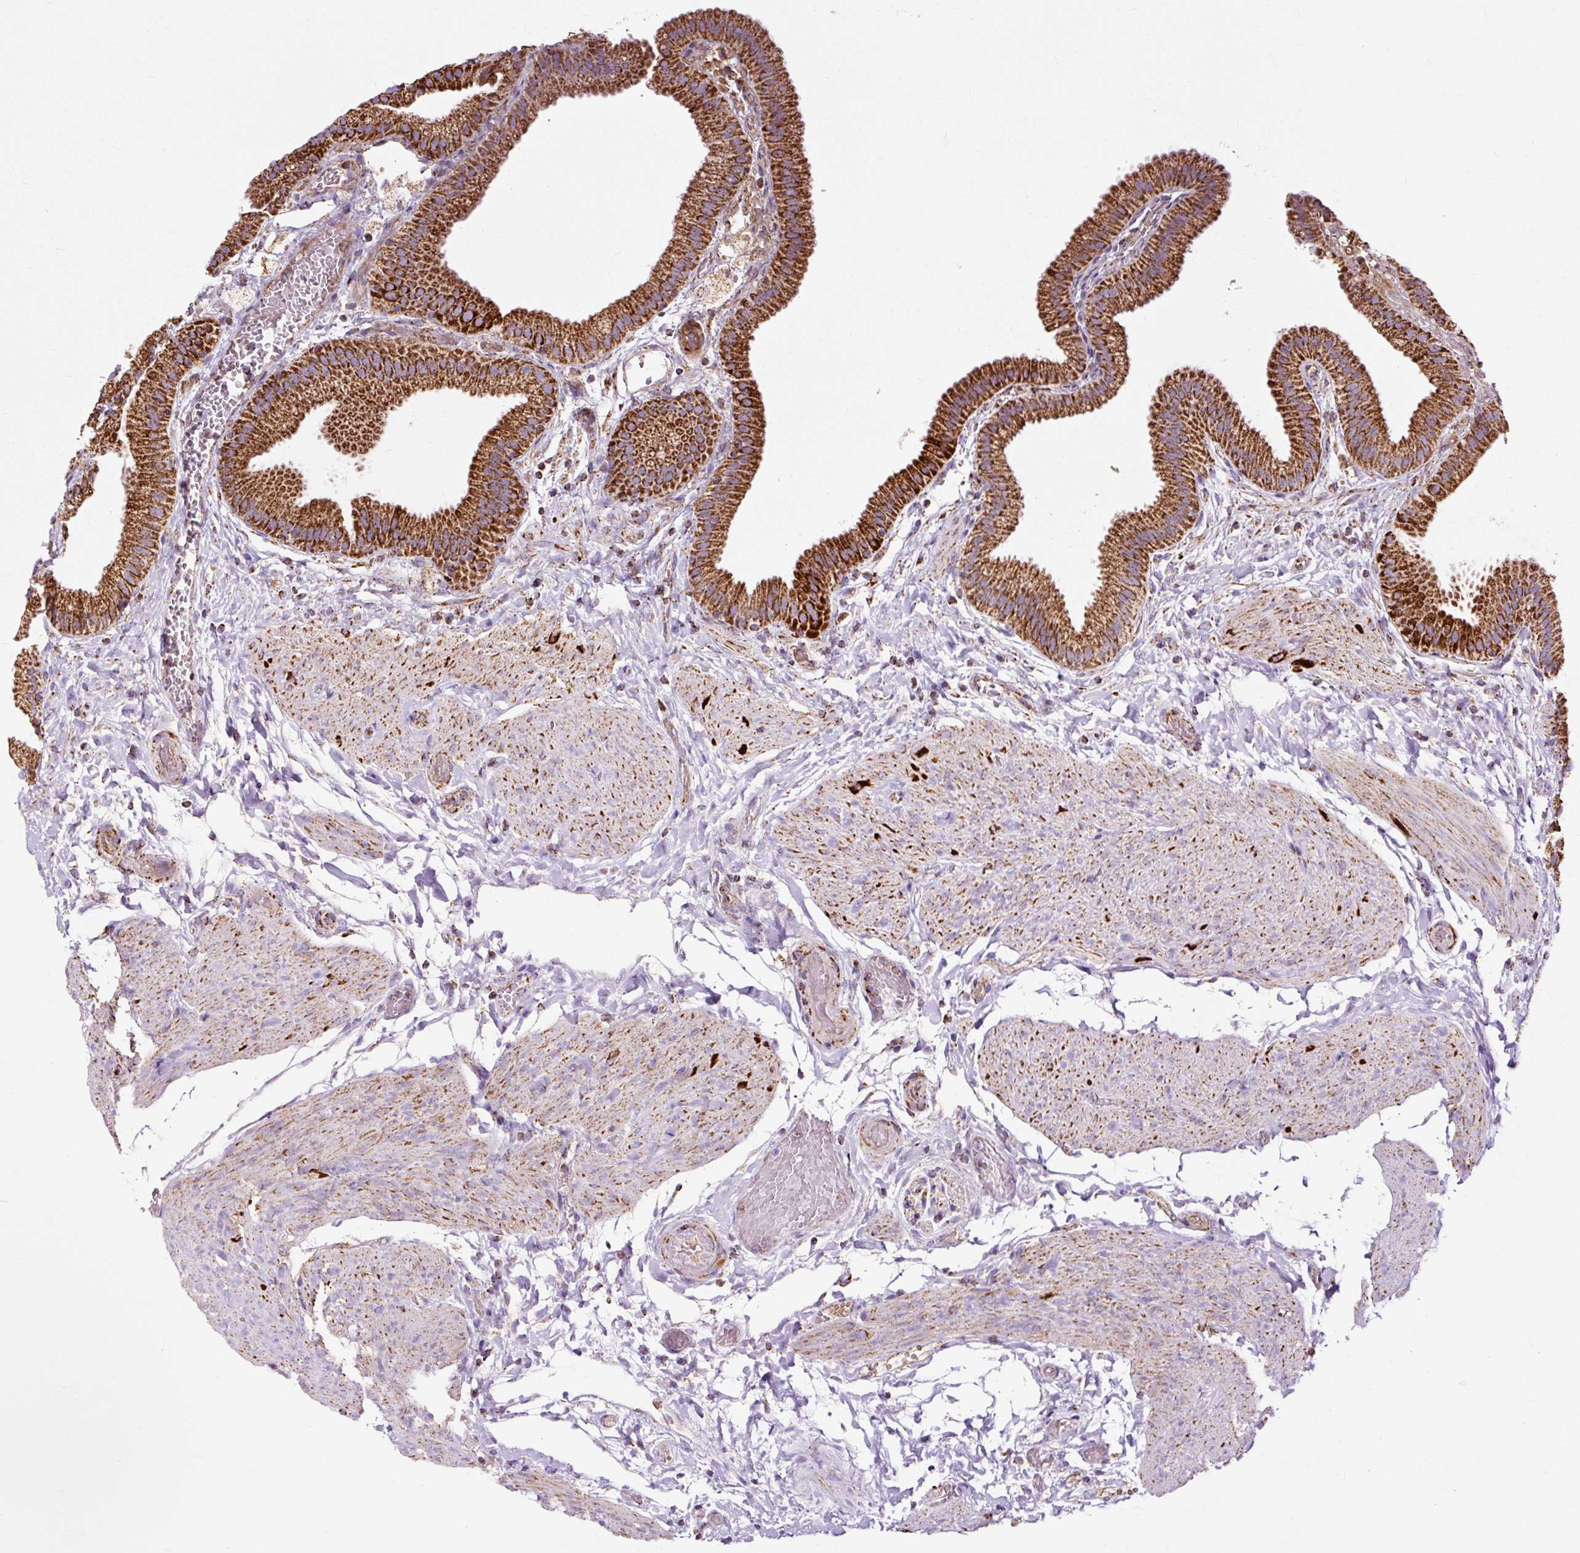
{"staining": {"intensity": "strong", "quantity": ">75%", "location": "cytoplasmic/membranous"}, "tissue": "gallbladder", "cell_type": "Glandular cells", "image_type": "normal", "snomed": [{"axis": "morphology", "description": "Normal tissue, NOS"}, {"axis": "topography", "description": "Gallbladder"}], "caption": "A micrograph showing strong cytoplasmic/membranous staining in about >75% of glandular cells in unremarkable gallbladder, as visualized by brown immunohistochemical staining.", "gene": "DLAT", "patient": {"sex": "female", "age": 63}}